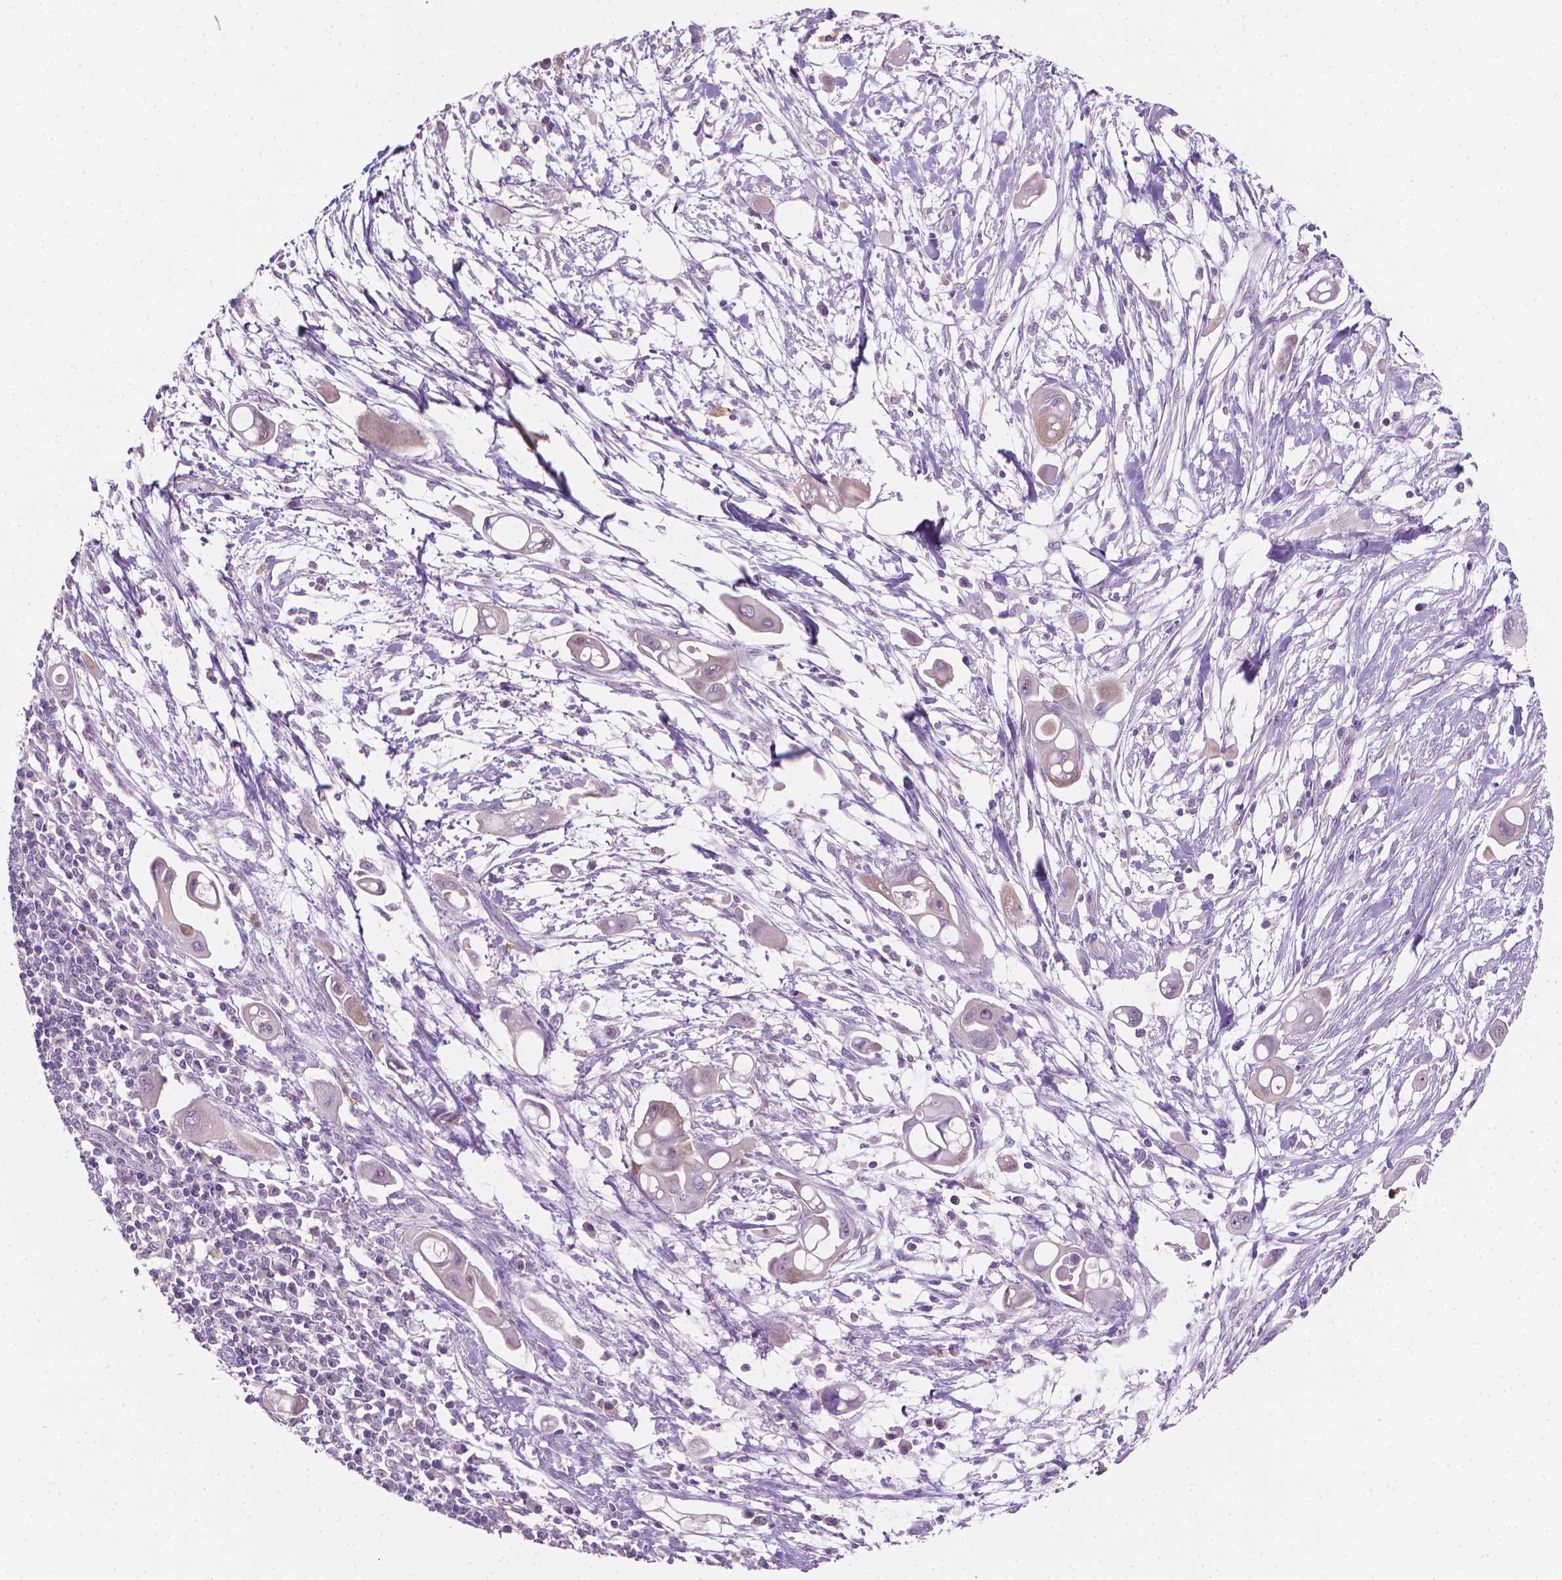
{"staining": {"intensity": "negative", "quantity": "none", "location": "none"}, "tissue": "pancreatic cancer", "cell_type": "Tumor cells", "image_type": "cancer", "snomed": [{"axis": "morphology", "description": "Adenocarcinoma, NOS"}, {"axis": "topography", "description": "Pancreas"}], "caption": "The IHC photomicrograph has no significant expression in tumor cells of pancreatic adenocarcinoma tissue. (Brightfield microscopy of DAB (3,3'-diaminobenzidine) IHC at high magnification).", "gene": "GSDMA", "patient": {"sex": "male", "age": 50}}